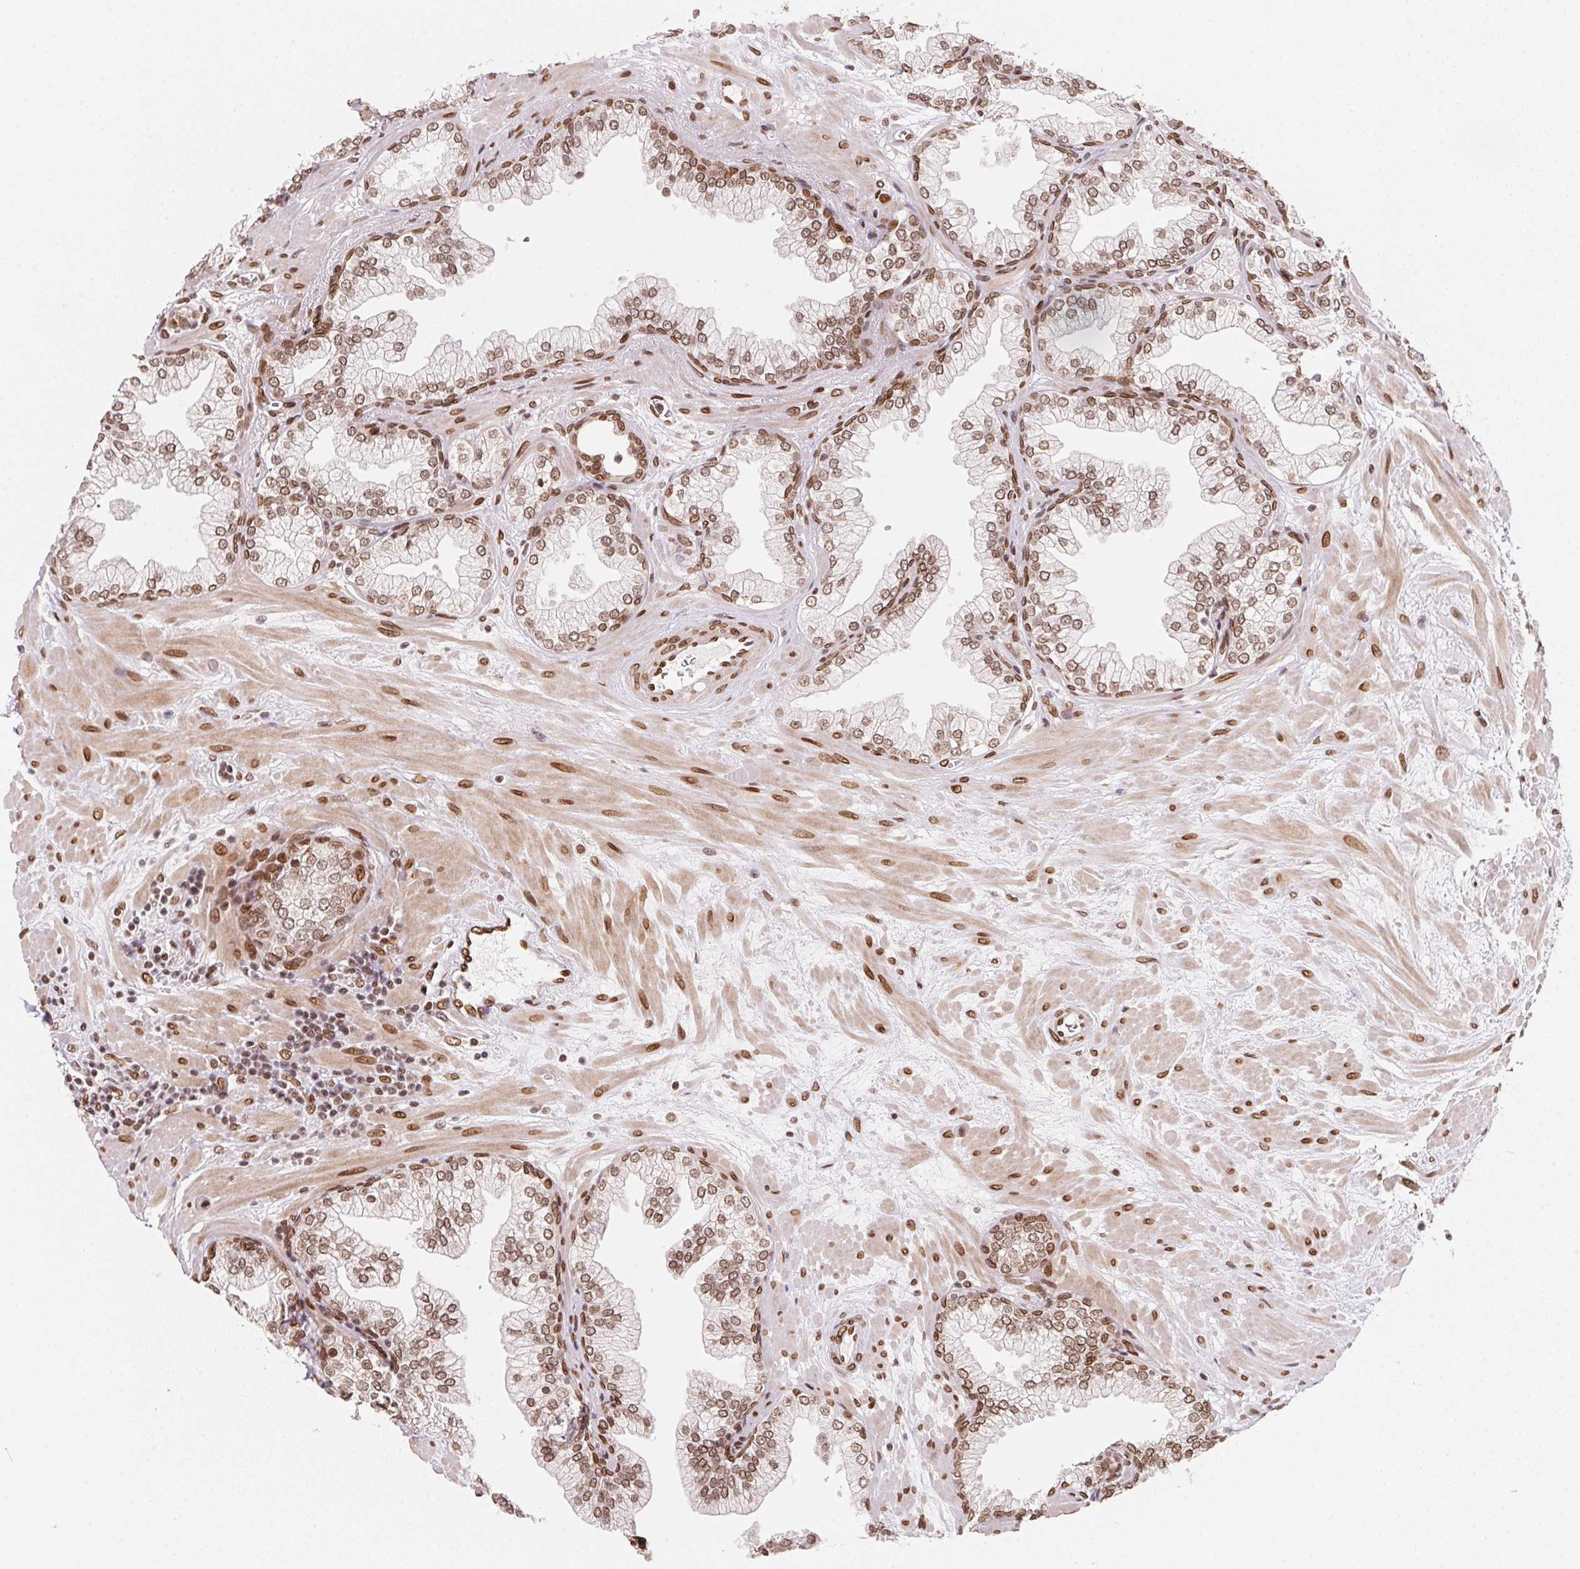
{"staining": {"intensity": "moderate", "quantity": ">75%", "location": "cytoplasmic/membranous,nuclear"}, "tissue": "prostate", "cell_type": "Glandular cells", "image_type": "normal", "snomed": [{"axis": "morphology", "description": "Normal tissue, NOS"}, {"axis": "topography", "description": "Prostate"}, {"axis": "topography", "description": "Peripheral nerve tissue"}], "caption": "Brown immunohistochemical staining in benign human prostate shows moderate cytoplasmic/membranous,nuclear staining in about >75% of glandular cells. (DAB = brown stain, brightfield microscopy at high magnification).", "gene": "SAP30BP", "patient": {"sex": "male", "age": 61}}